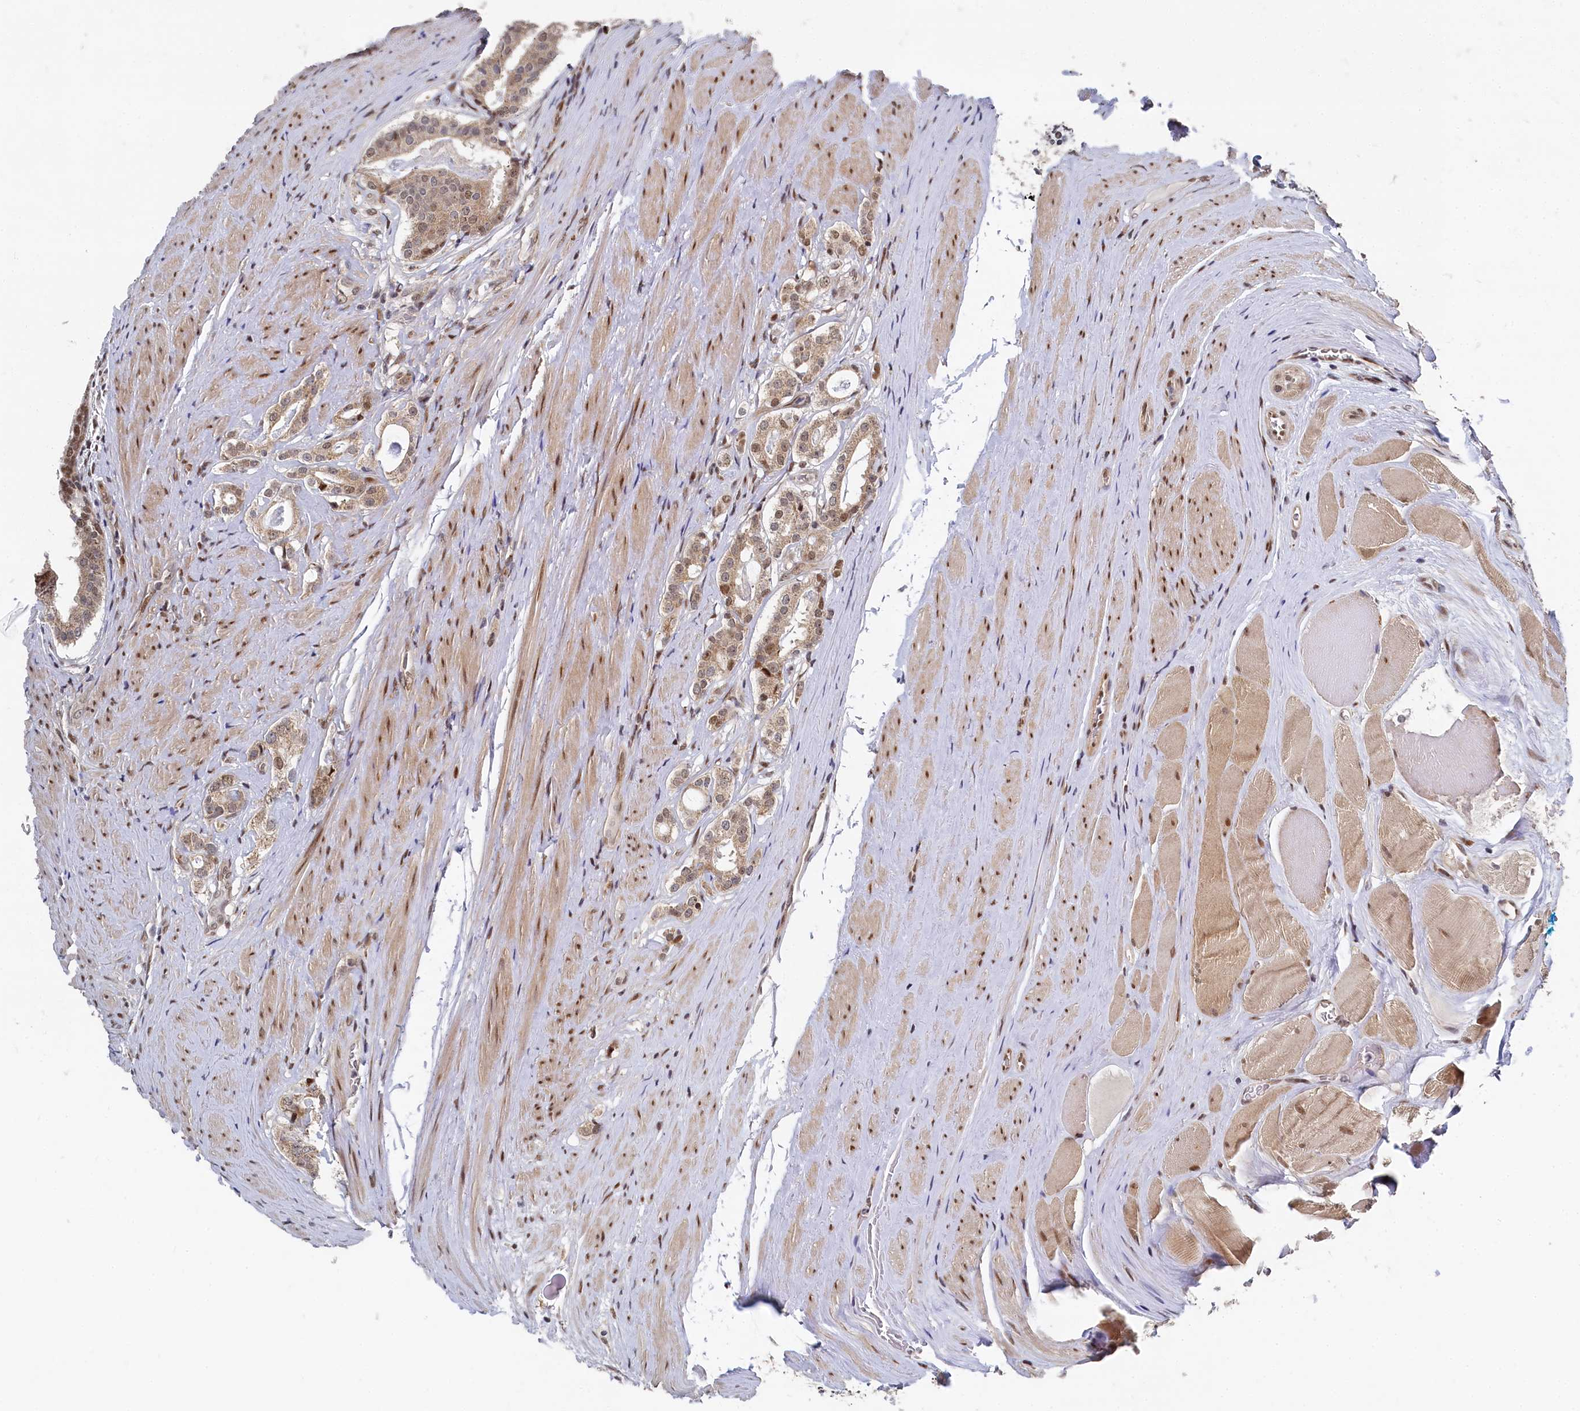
{"staining": {"intensity": "moderate", "quantity": ">75%", "location": "cytoplasmic/membranous,nuclear"}, "tissue": "prostate cancer", "cell_type": "Tumor cells", "image_type": "cancer", "snomed": [{"axis": "morphology", "description": "Adenocarcinoma, High grade"}, {"axis": "topography", "description": "Prostate"}], "caption": "Tumor cells show moderate cytoplasmic/membranous and nuclear staining in approximately >75% of cells in prostate adenocarcinoma (high-grade).", "gene": "BUB3", "patient": {"sex": "male", "age": 63}}